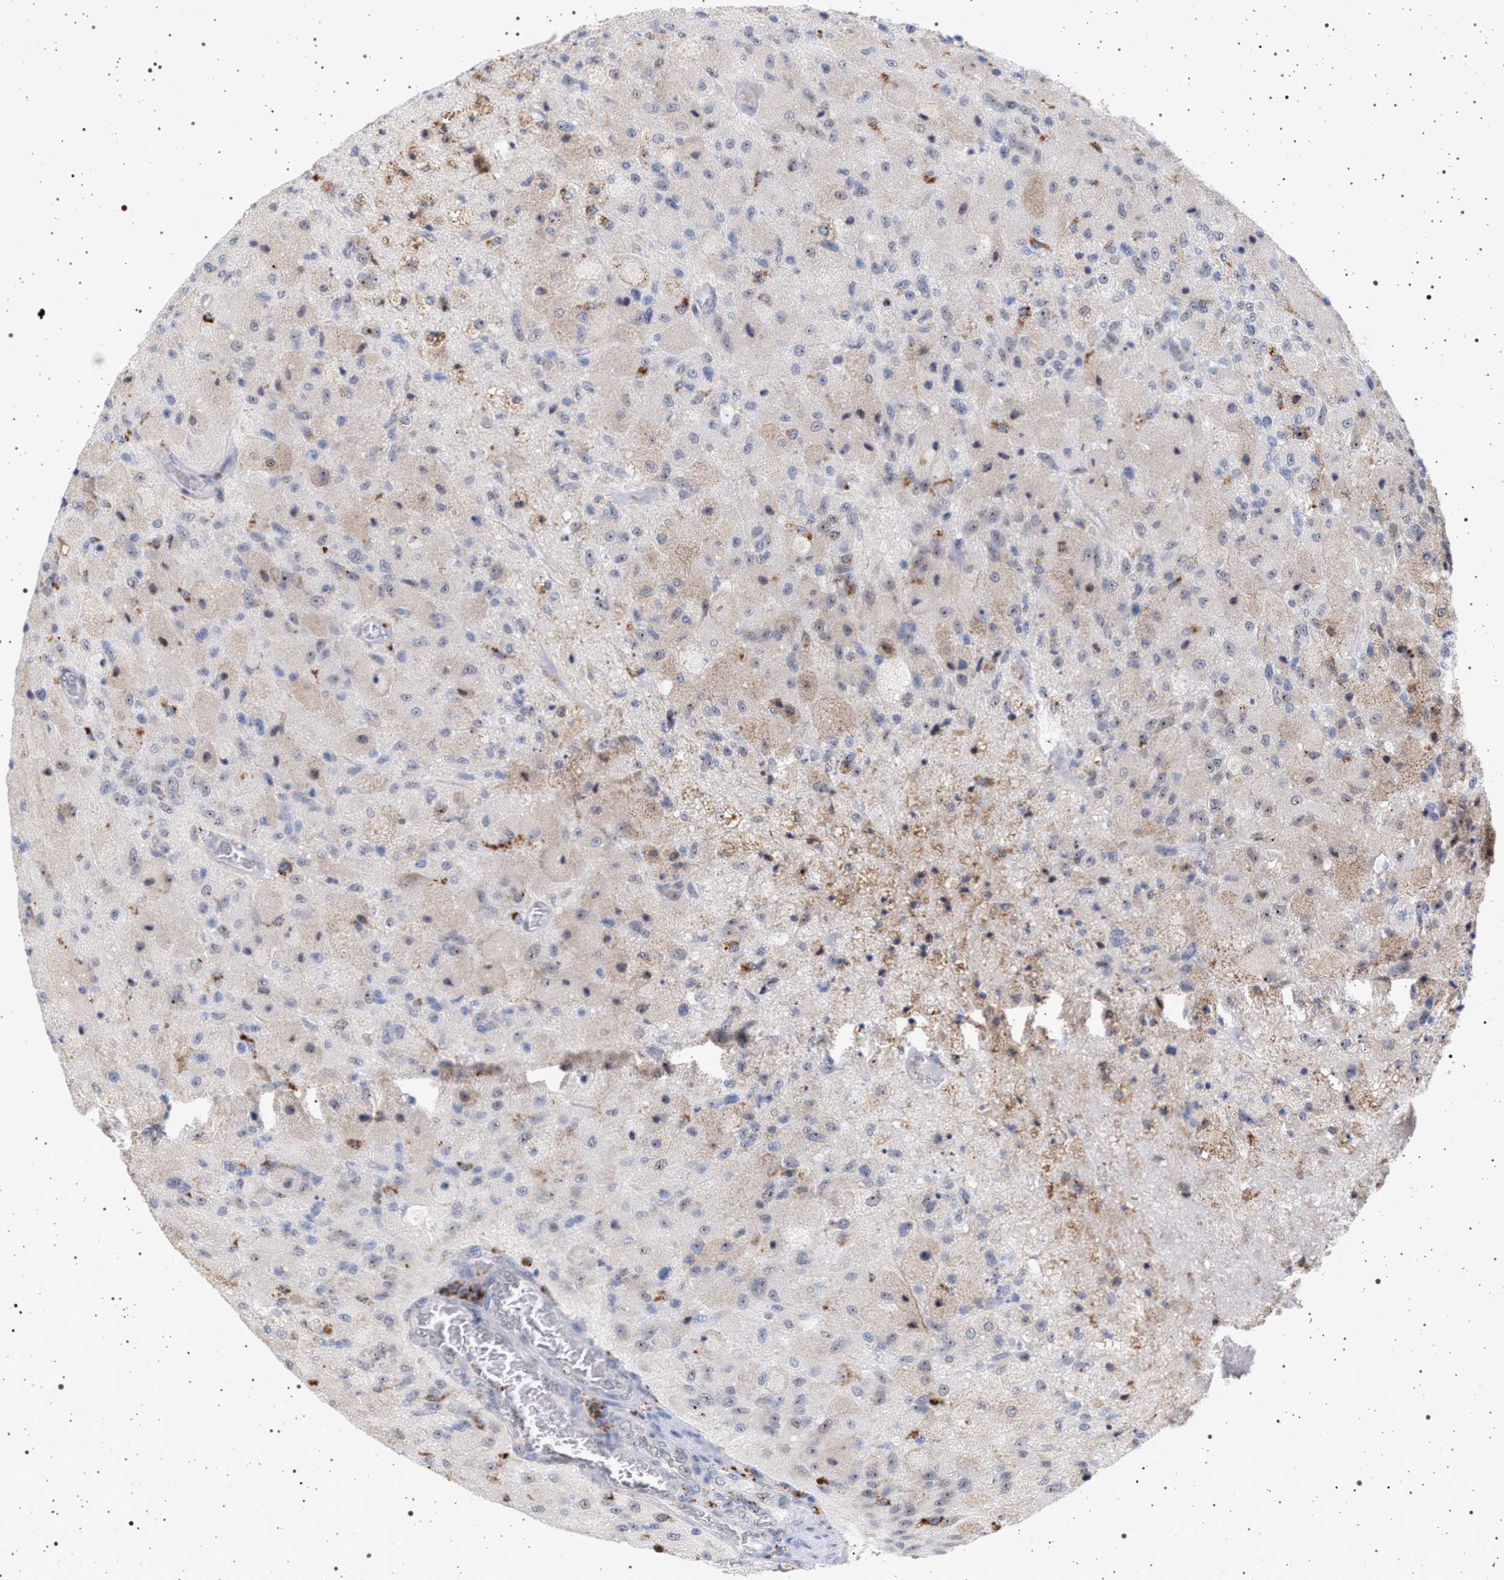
{"staining": {"intensity": "weak", "quantity": "25%-75%", "location": "nuclear"}, "tissue": "glioma", "cell_type": "Tumor cells", "image_type": "cancer", "snomed": [{"axis": "morphology", "description": "Normal tissue, NOS"}, {"axis": "morphology", "description": "Glioma, malignant, High grade"}, {"axis": "topography", "description": "Cerebral cortex"}], "caption": "Tumor cells reveal low levels of weak nuclear staining in approximately 25%-75% of cells in high-grade glioma (malignant). Ihc stains the protein of interest in brown and the nuclei are stained blue.", "gene": "ELAC2", "patient": {"sex": "male", "age": 77}}